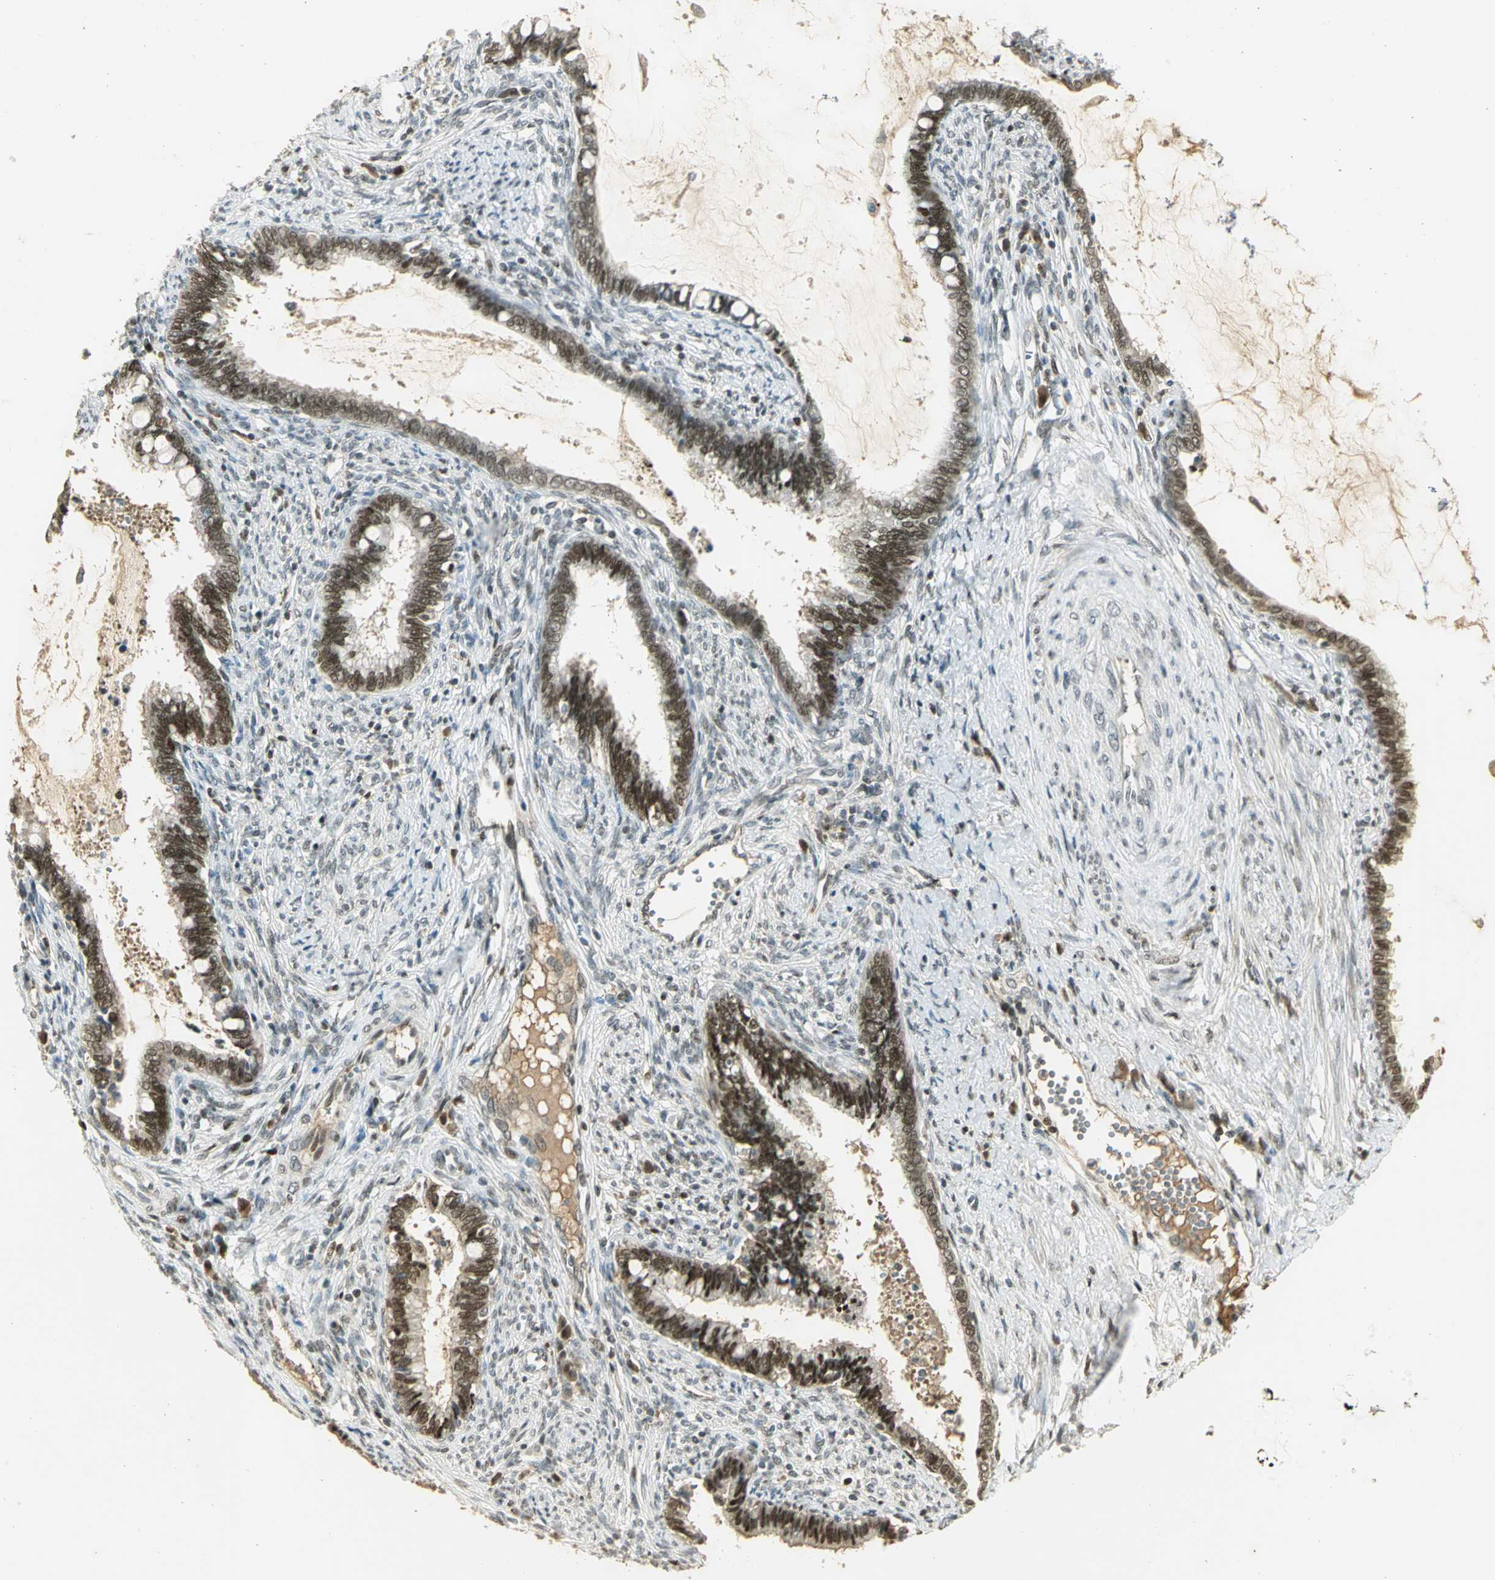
{"staining": {"intensity": "strong", "quantity": ">75%", "location": "nuclear"}, "tissue": "cervical cancer", "cell_type": "Tumor cells", "image_type": "cancer", "snomed": [{"axis": "morphology", "description": "Adenocarcinoma, NOS"}, {"axis": "topography", "description": "Cervix"}], "caption": "Immunohistochemical staining of human cervical cancer shows high levels of strong nuclear expression in about >75% of tumor cells.", "gene": "AK6", "patient": {"sex": "female", "age": 44}}